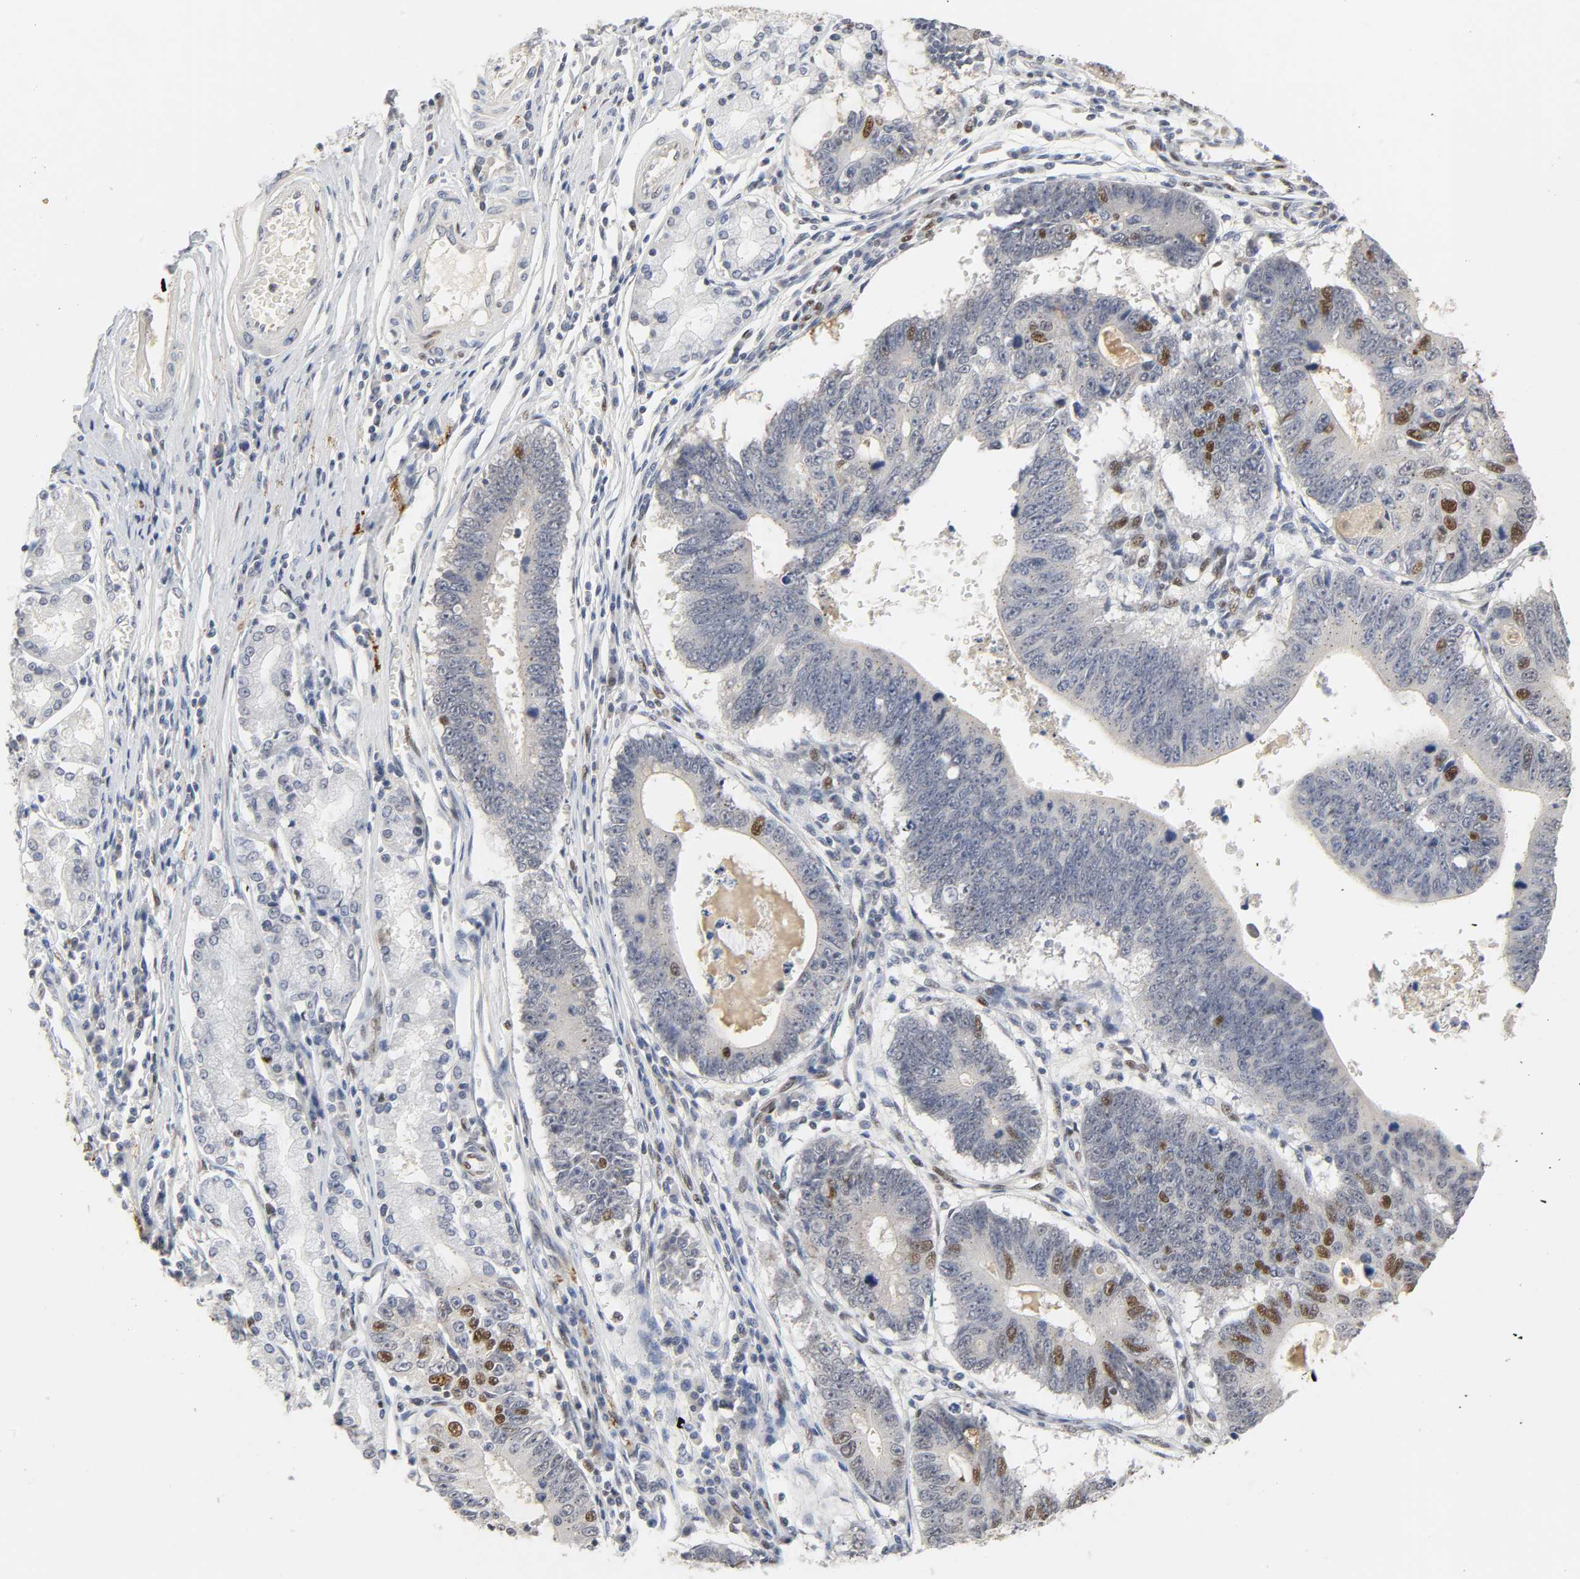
{"staining": {"intensity": "moderate", "quantity": "25%-75%", "location": "nuclear"}, "tissue": "stomach cancer", "cell_type": "Tumor cells", "image_type": "cancer", "snomed": [{"axis": "morphology", "description": "Adenocarcinoma, NOS"}, {"axis": "topography", "description": "Stomach"}], "caption": "Protein expression analysis of adenocarcinoma (stomach) reveals moderate nuclear positivity in about 25%-75% of tumor cells.", "gene": "NCOA6", "patient": {"sex": "male", "age": 59}}